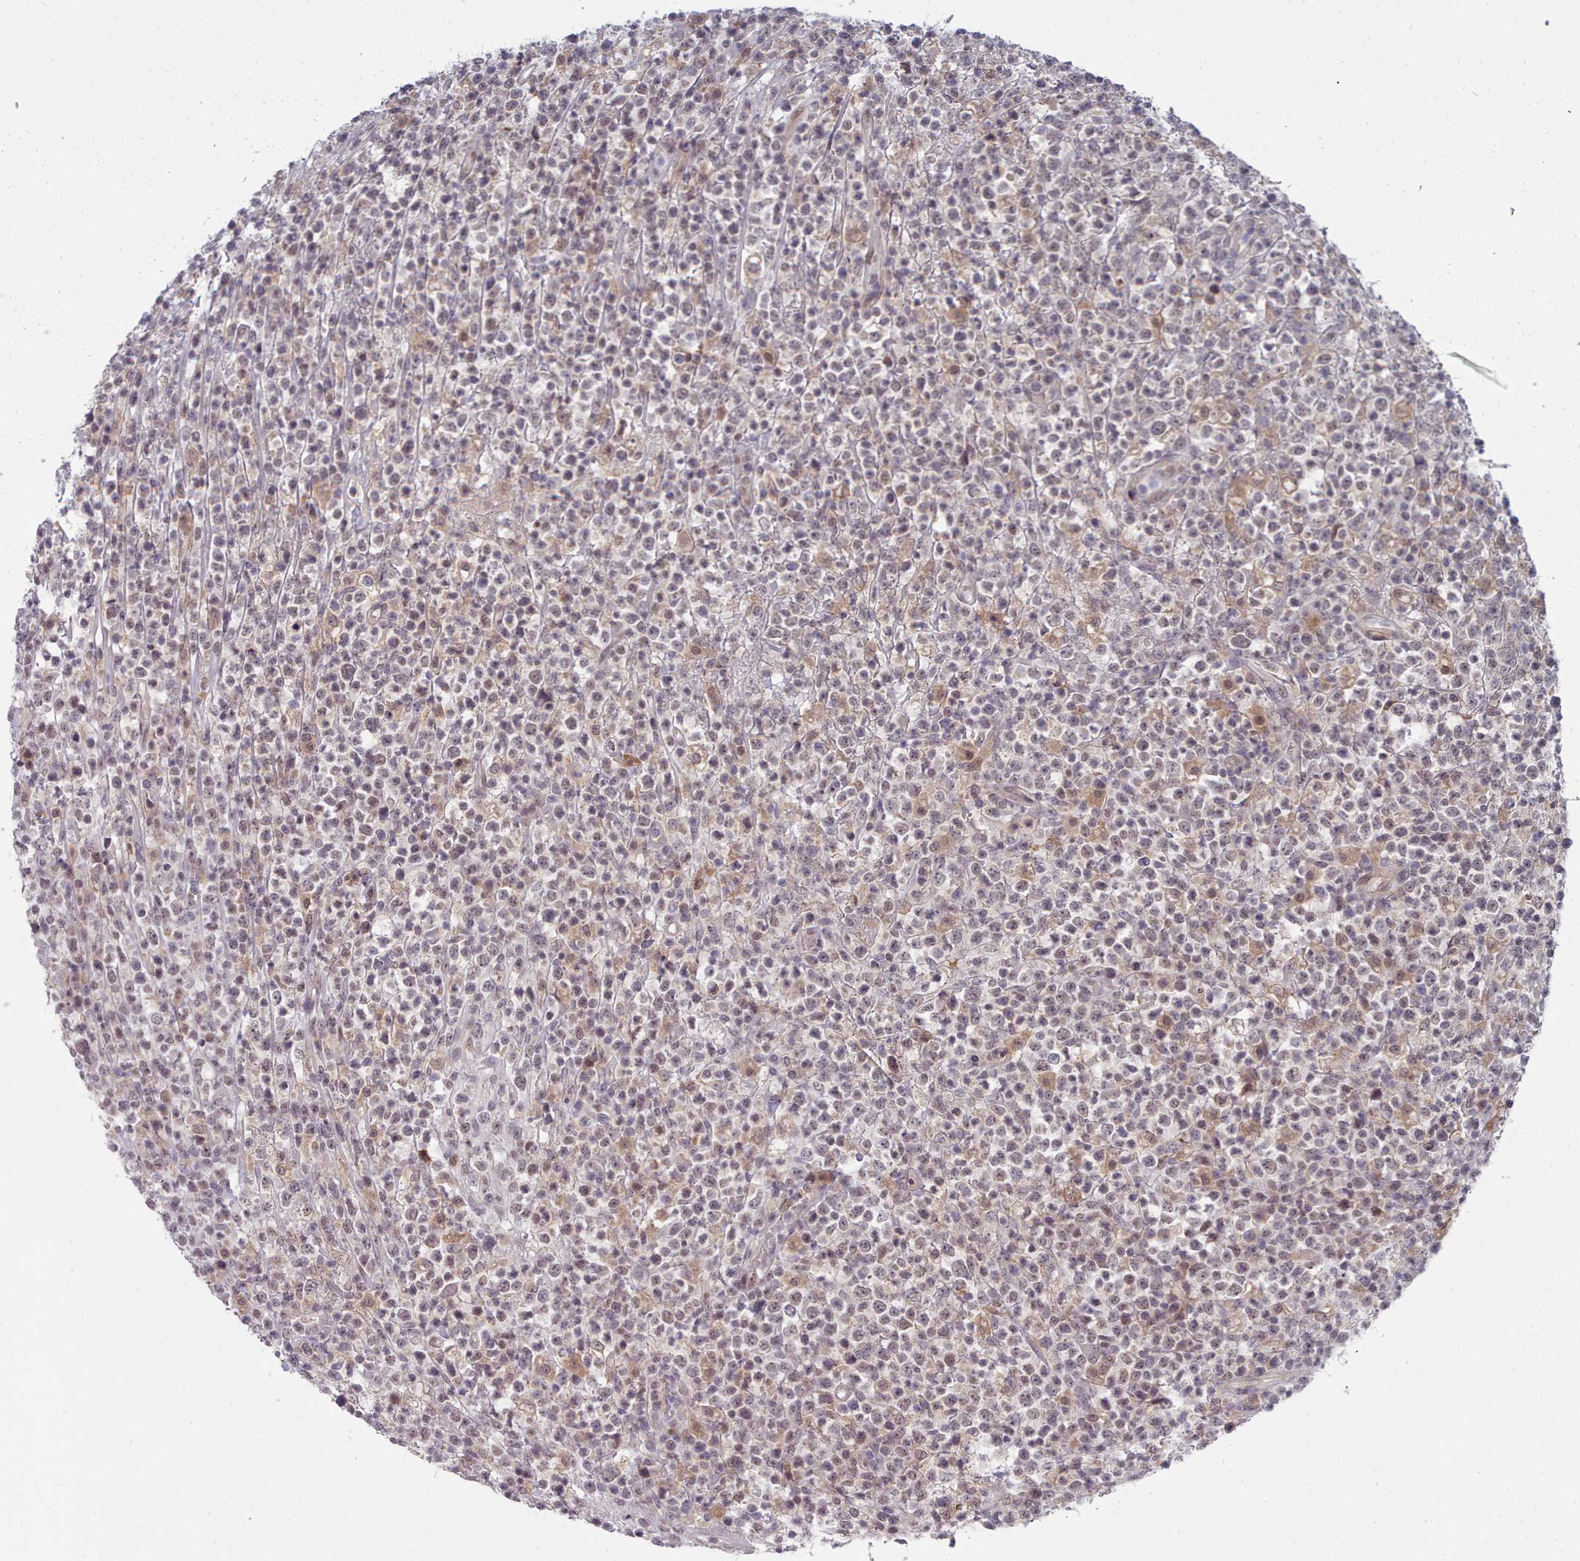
{"staining": {"intensity": "weak", "quantity": "<25%", "location": "nuclear"}, "tissue": "lymphoma", "cell_type": "Tumor cells", "image_type": "cancer", "snomed": [{"axis": "morphology", "description": "Malignant lymphoma, non-Hodgkin's type, High grade"}, {"axis": "topography", "description": "Colon"}], "caption": "Lymphoma stained for a protein using immunohistochemistry (IHC) displays no staining tumor cells.", "gene": "GINS1", "patient": {"sex": "female", "age": 53}}